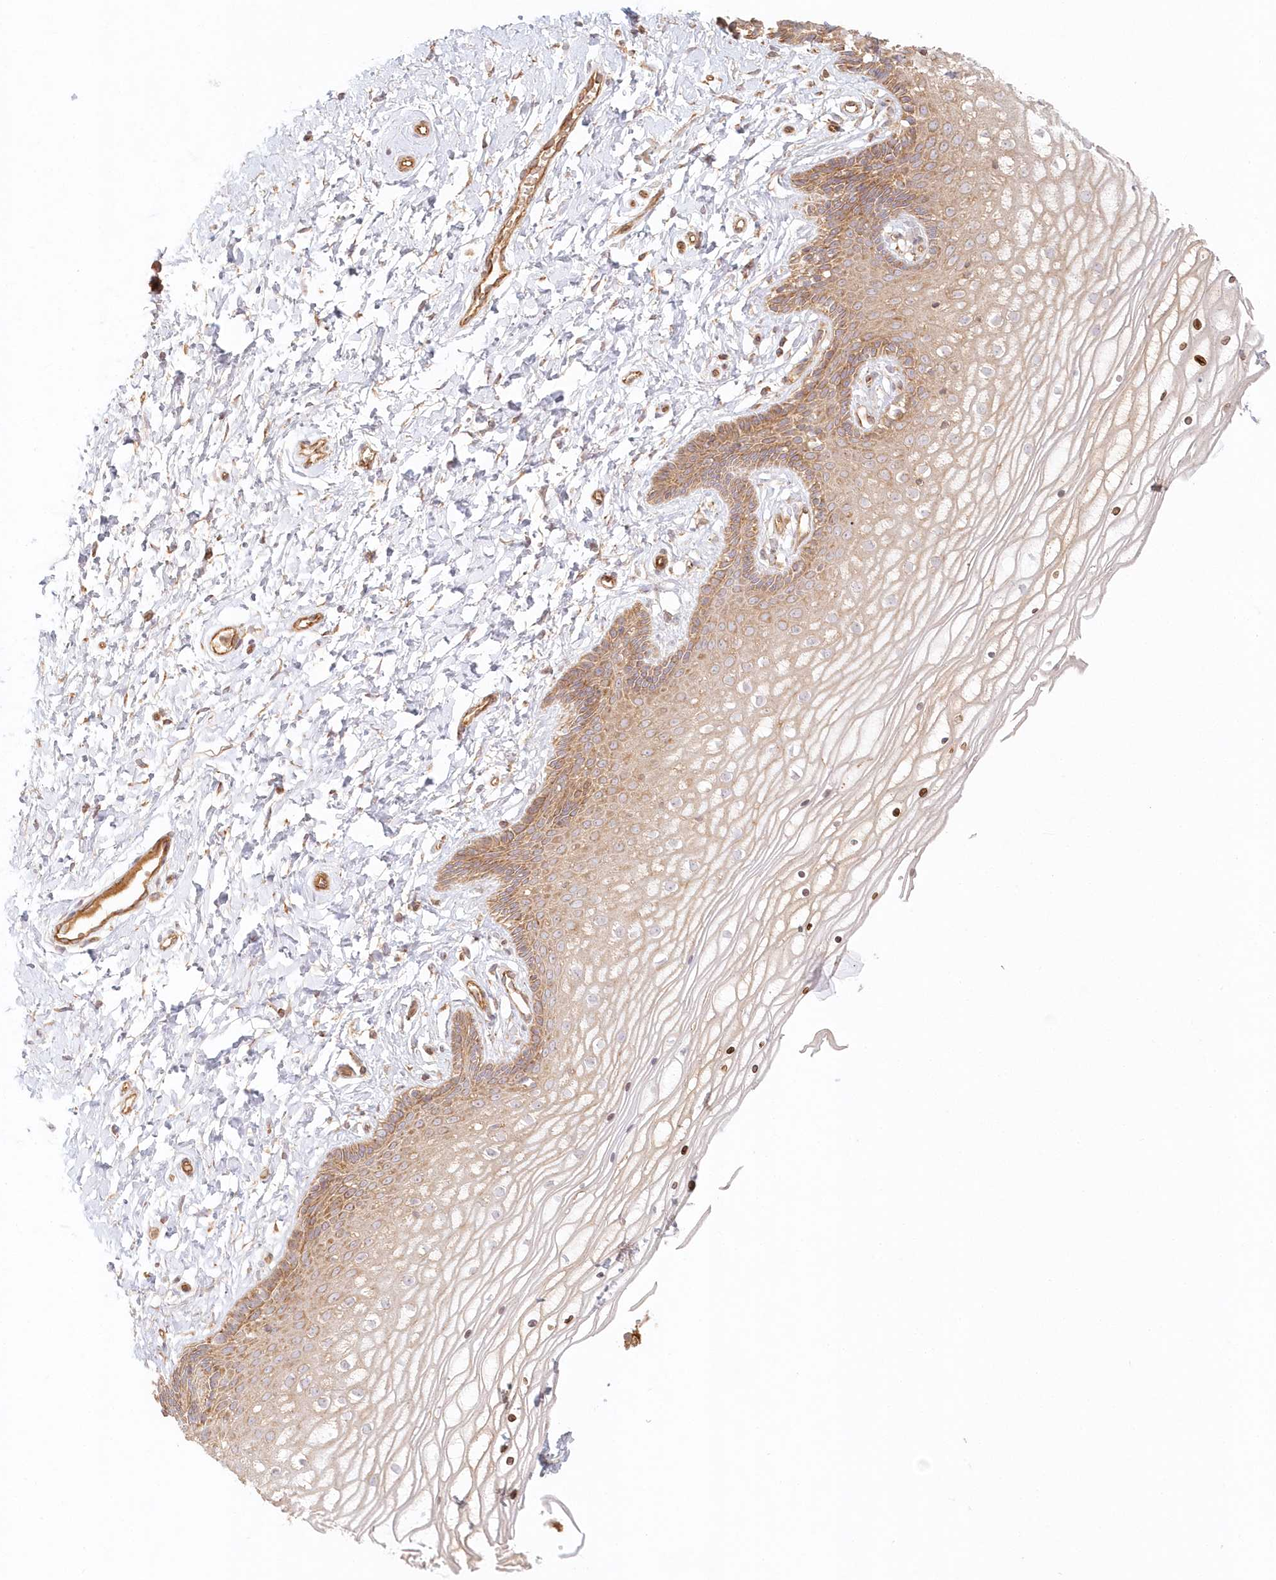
{"staining": {"intensity": "moderate", "quantity": ">75%", "location": "cytoplasmic/membranous"}, "tissue": "vagina", "cell_type": "Squamous epithelial cells", "image_type": "normal", "snomed": [{"axis": "morphology", "description": "Normal tissue, NOS"}, {"axis": "topography", "description": "Vagina"}, {"axis": "topography", "description": "Cervix"}], "caption": "Brown immunohistochemical staining in benign vagina demonstrates moderate cytoplasmic/membranous expression in approximately >75% of squamous epithelial cells. The staining is performed using DAB (3,3'-diaminobenzidine) brown chromogen to label protein expression. The nuclei are counter-stained blue using hematoxylin.", "gene": "KIAA0232", "patient": {"sex": "female", "age": 40}}